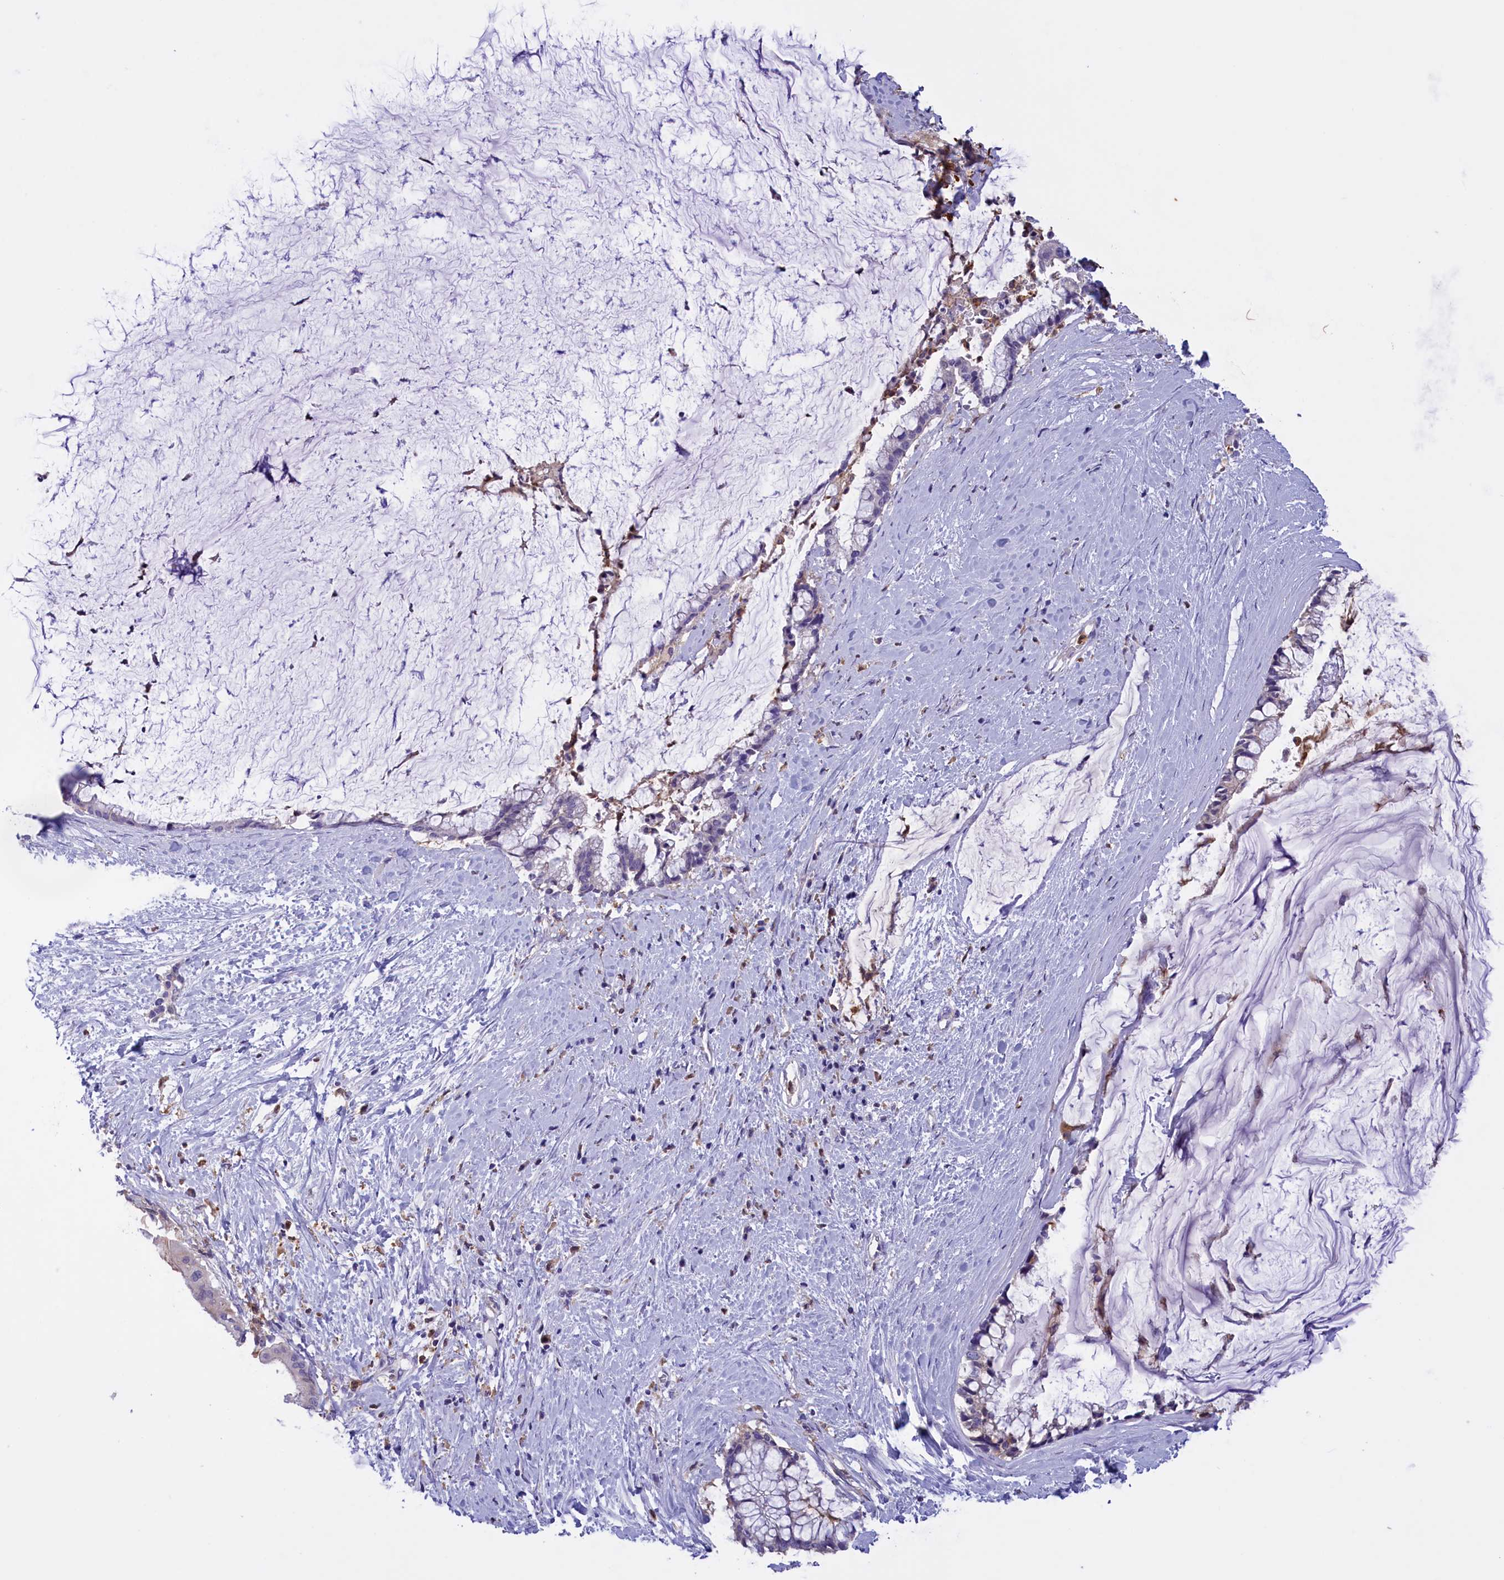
{"staining": {"intensity": "negative", "quantity": "none", "location": "none"}, "tissue": "pancreatic cancer", "cell_type": "Tumor cells", "image_type": "cancer", "snomed": [{"axis": "morphology", "description": "Adenocarcinoma, NOS"}, {"axis": "topography", "description": "Pancreas"}], "caption": "DAB (3,3'-diaminobenzidine) immunohistochemical staining of pancreatic cancer (adenocarcinoma) displays no significant positivity in tumor cells.", "gene": "FAM149B1", "patient": {"sex": "male", "age": 41}}